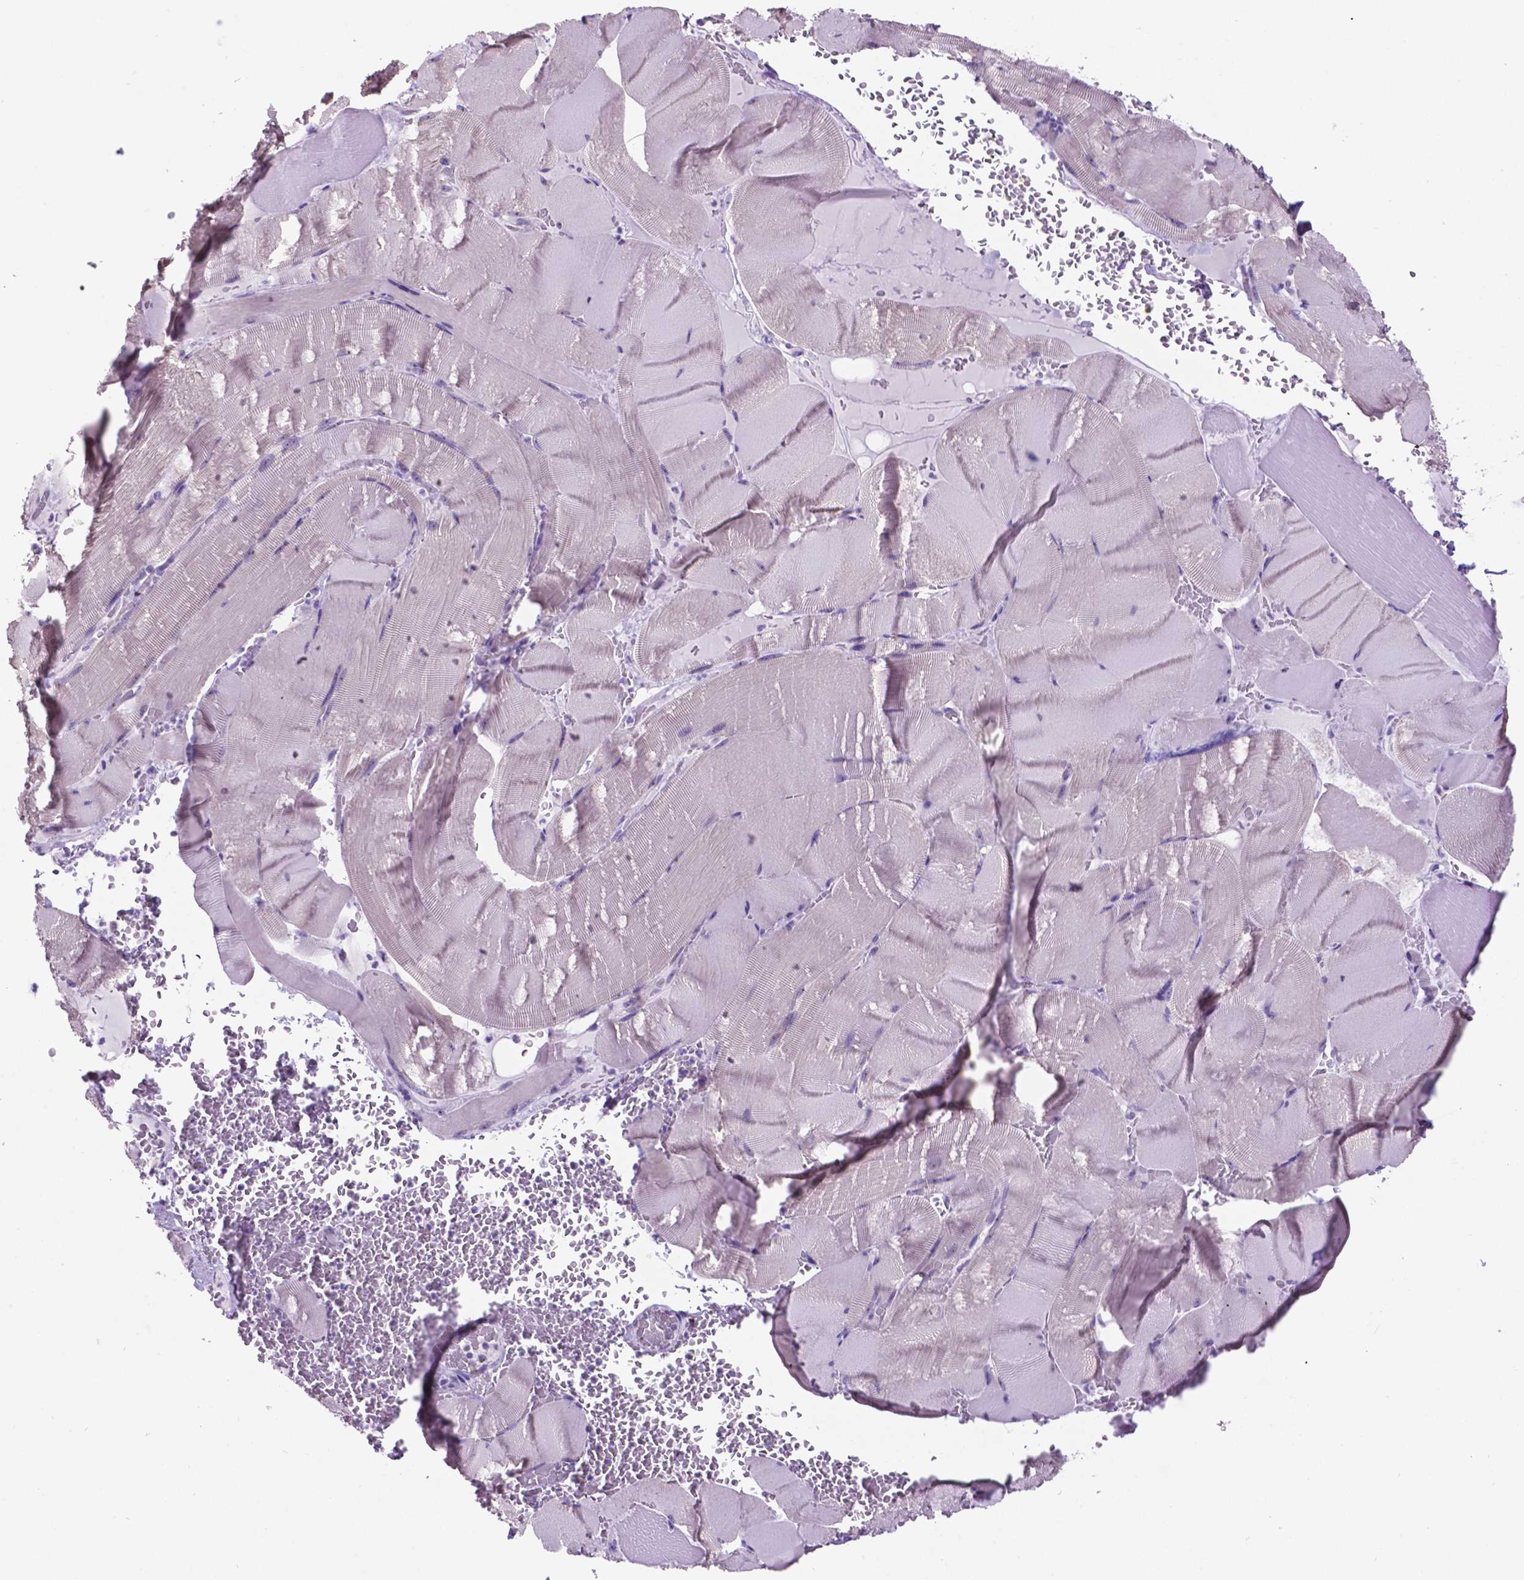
{"staining": {"intensity": "negative", "quantity": "none", "location": "none"}, "tissue": "skeletal muscle", "cell_type": "Myocytes", "image_type": "normal", "snomed": [{"axis": "morphology", "description": "Normal tissue, NOS"}, {"axis": "topography", "description": "Skeletal muscle"}], "caption": "The immunohistochemistry (IHC) photomicrograph has no significant positivity in myocytes of skeletal muscle. The staining is performed using DAB brown chromogen with nuclei counter-stained in using hematoxylin.", "gene": "SPDYA", "patient": {"sex": "male", "age": 56}}